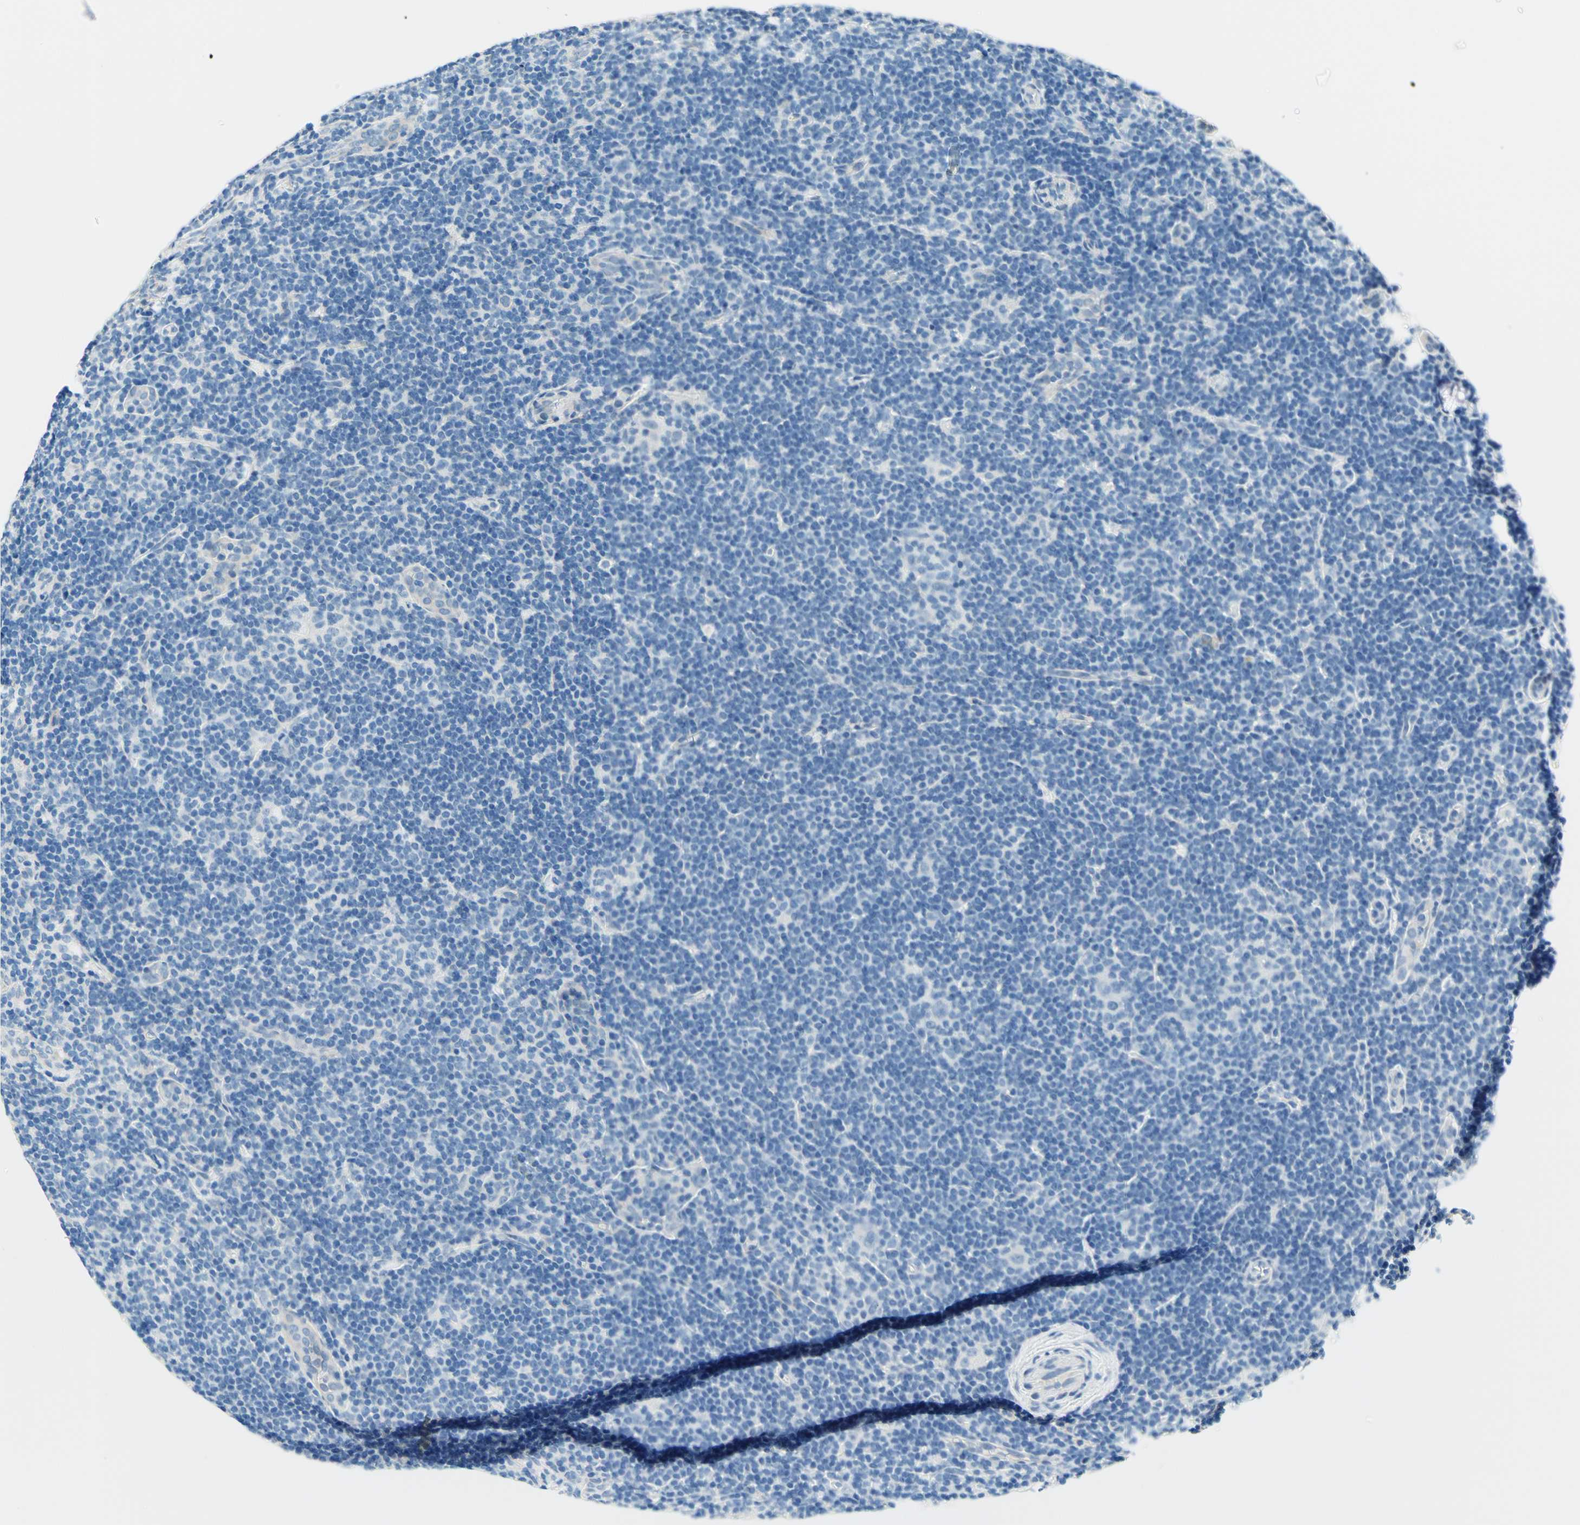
{"staining": {"intensity": "negative", "quantity": "none", "location": "none"}, "tissue": "lymphoma", "cell_type": "Tumor cells", "image_type": "cancer", "snomed": [{"axis": "morphology", "description": "Hodgkin's disease, NOS"}, {"axis": "topography", "description": "Lymph node"}], "caption": "Immunohistochemistry of human lymphoma reveals no positivity in tumor cells. (DAB (3,3'-diaminobenzidine) immunohistochemistry (IHC) visualized using brightfield microscopy, high magnification).", "gene": "PASD1", "patient": {"sex": "female", "age": 57}}